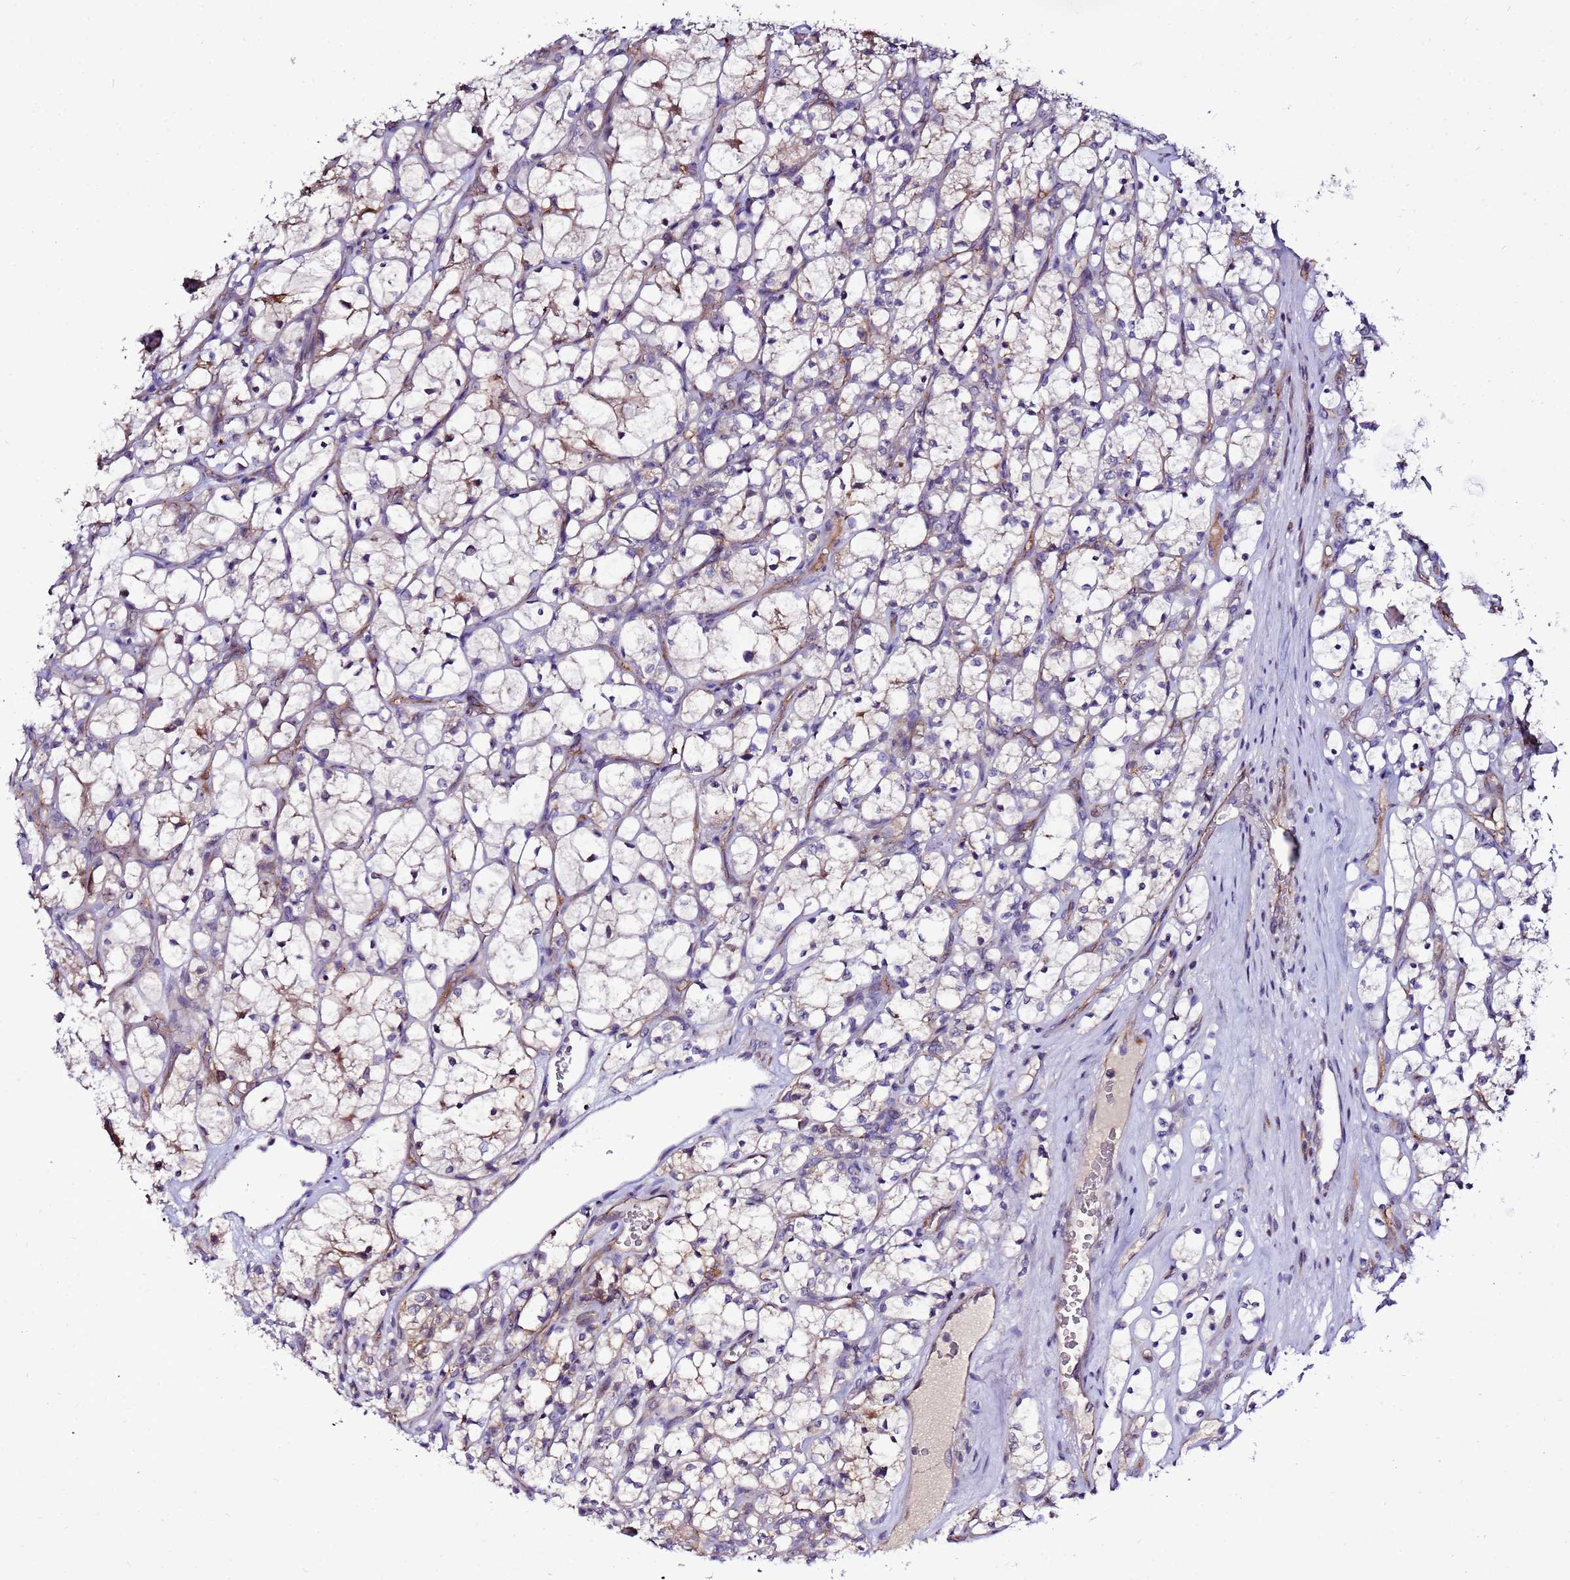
{"staining": {"intensity": "weak", "quantity": "<25%", "location": "cytoplasmic/membranous"}, "tissue": "renal cancer", "cell_type": "Tumor cells", "image_type": "cancer", "snomed": [{"axis": "morphology", "description": "Adenocarcinoma, NOS"}, {"axis": "topography", "description": "Kidney"}], "caption": "The image shows no staining of tumor cells in adenocarcinoma (renal).", "gene": "NOL8", "patient": {"sex": "female", "age": 69}}